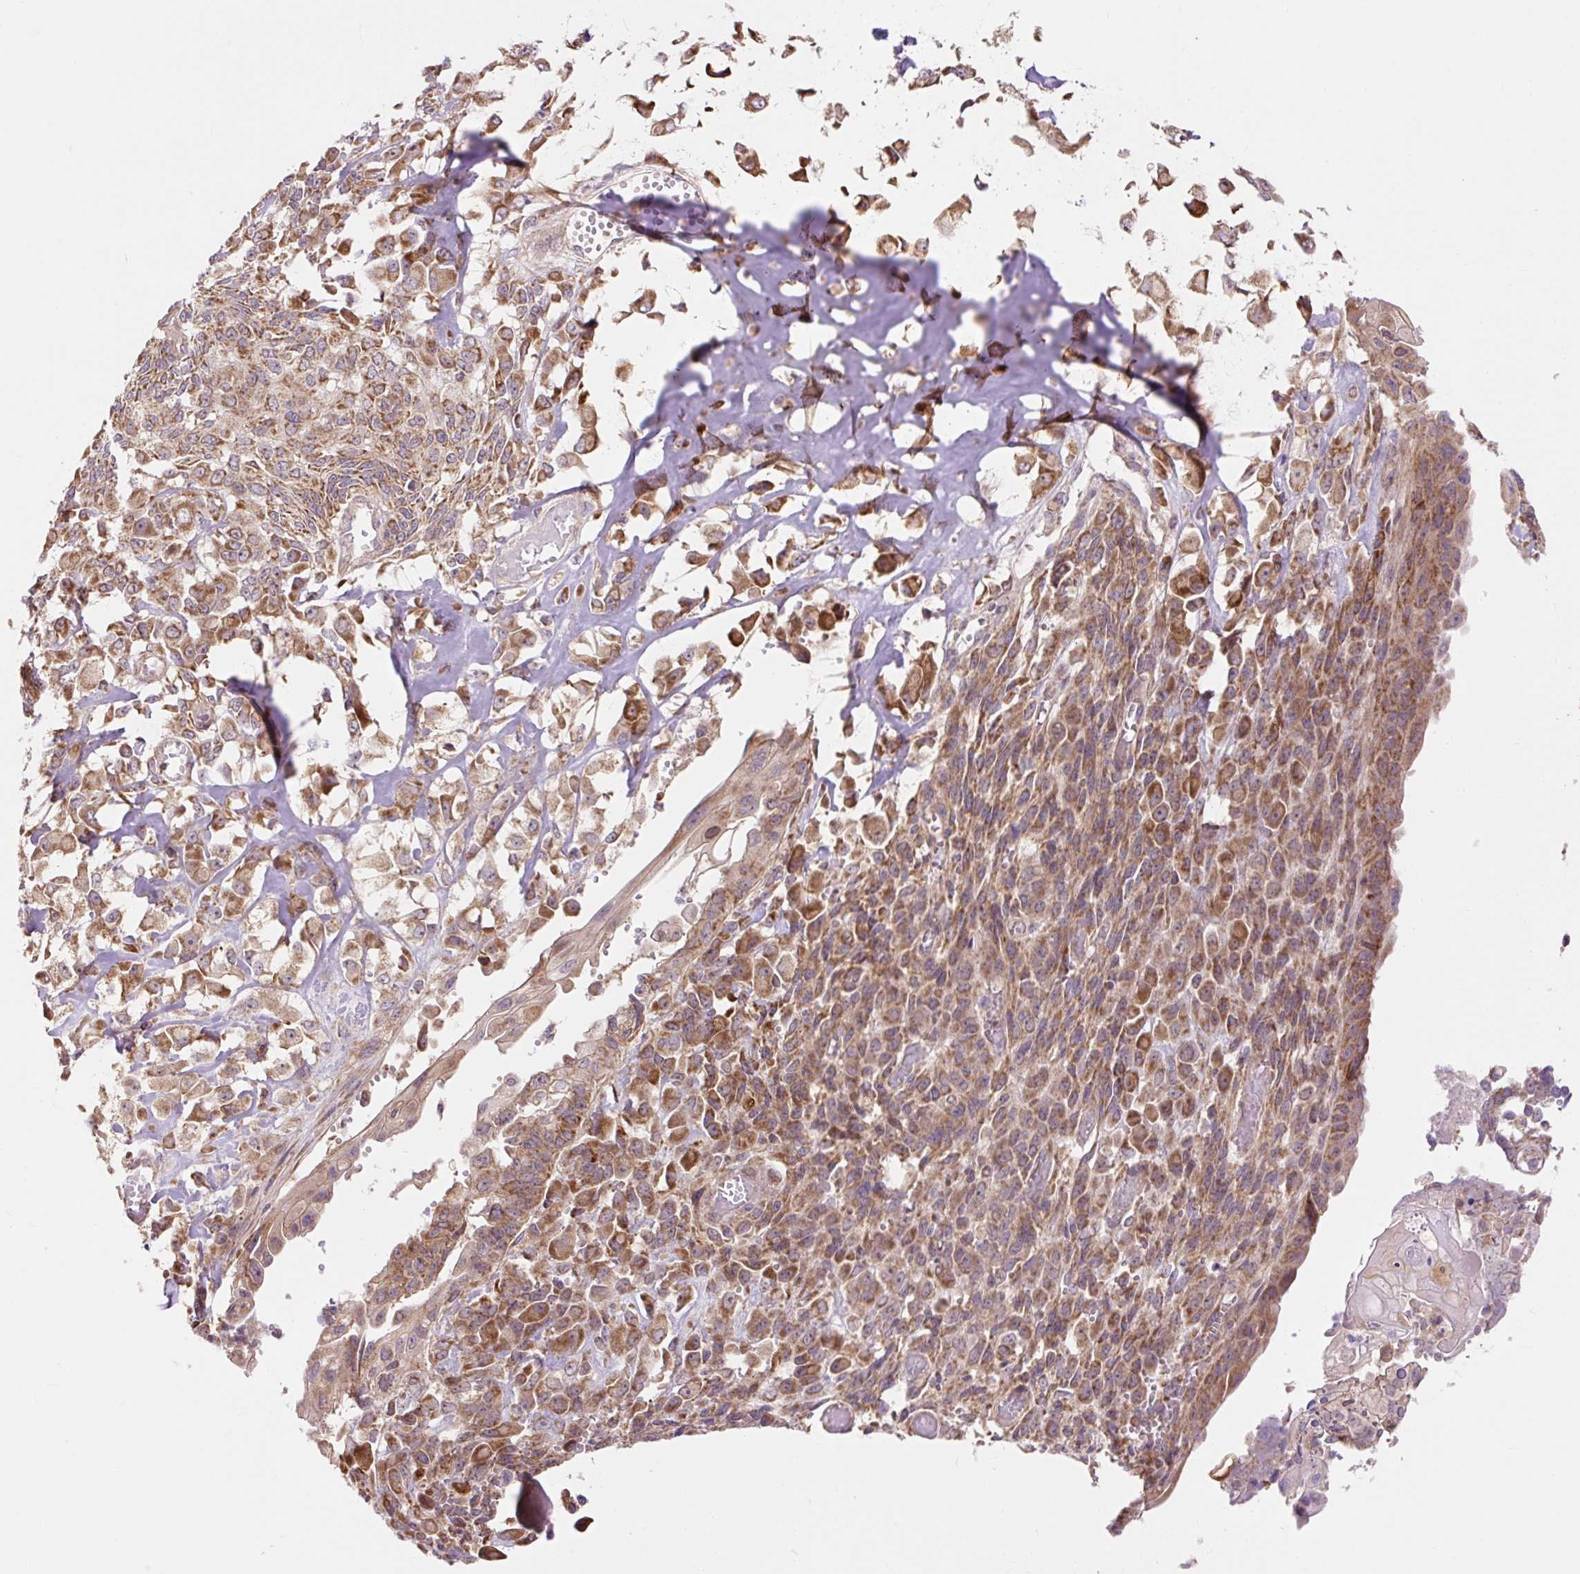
{"staining": {"intensity": "moderate", "quantity": ">75%", "location": "cytoplasmic/membranous"}, "tissue": "endometrial cancer", "cell_type": "Tumor cells", "image_type": "cancer", "snomed": [{"axis": "morphology", "description": "Adenocarcinoma, NOS"}, {"axis": "topography", "description": "Endometrium"}], "caption": "Endometrial cancer stained for a protein (brown) exhibits moderate cytoplasmic/membranous positive expression in approximately >75% of tumor cells.", "gene": "TRIAP1", "patient": {"sex": "female", "age": 32}}